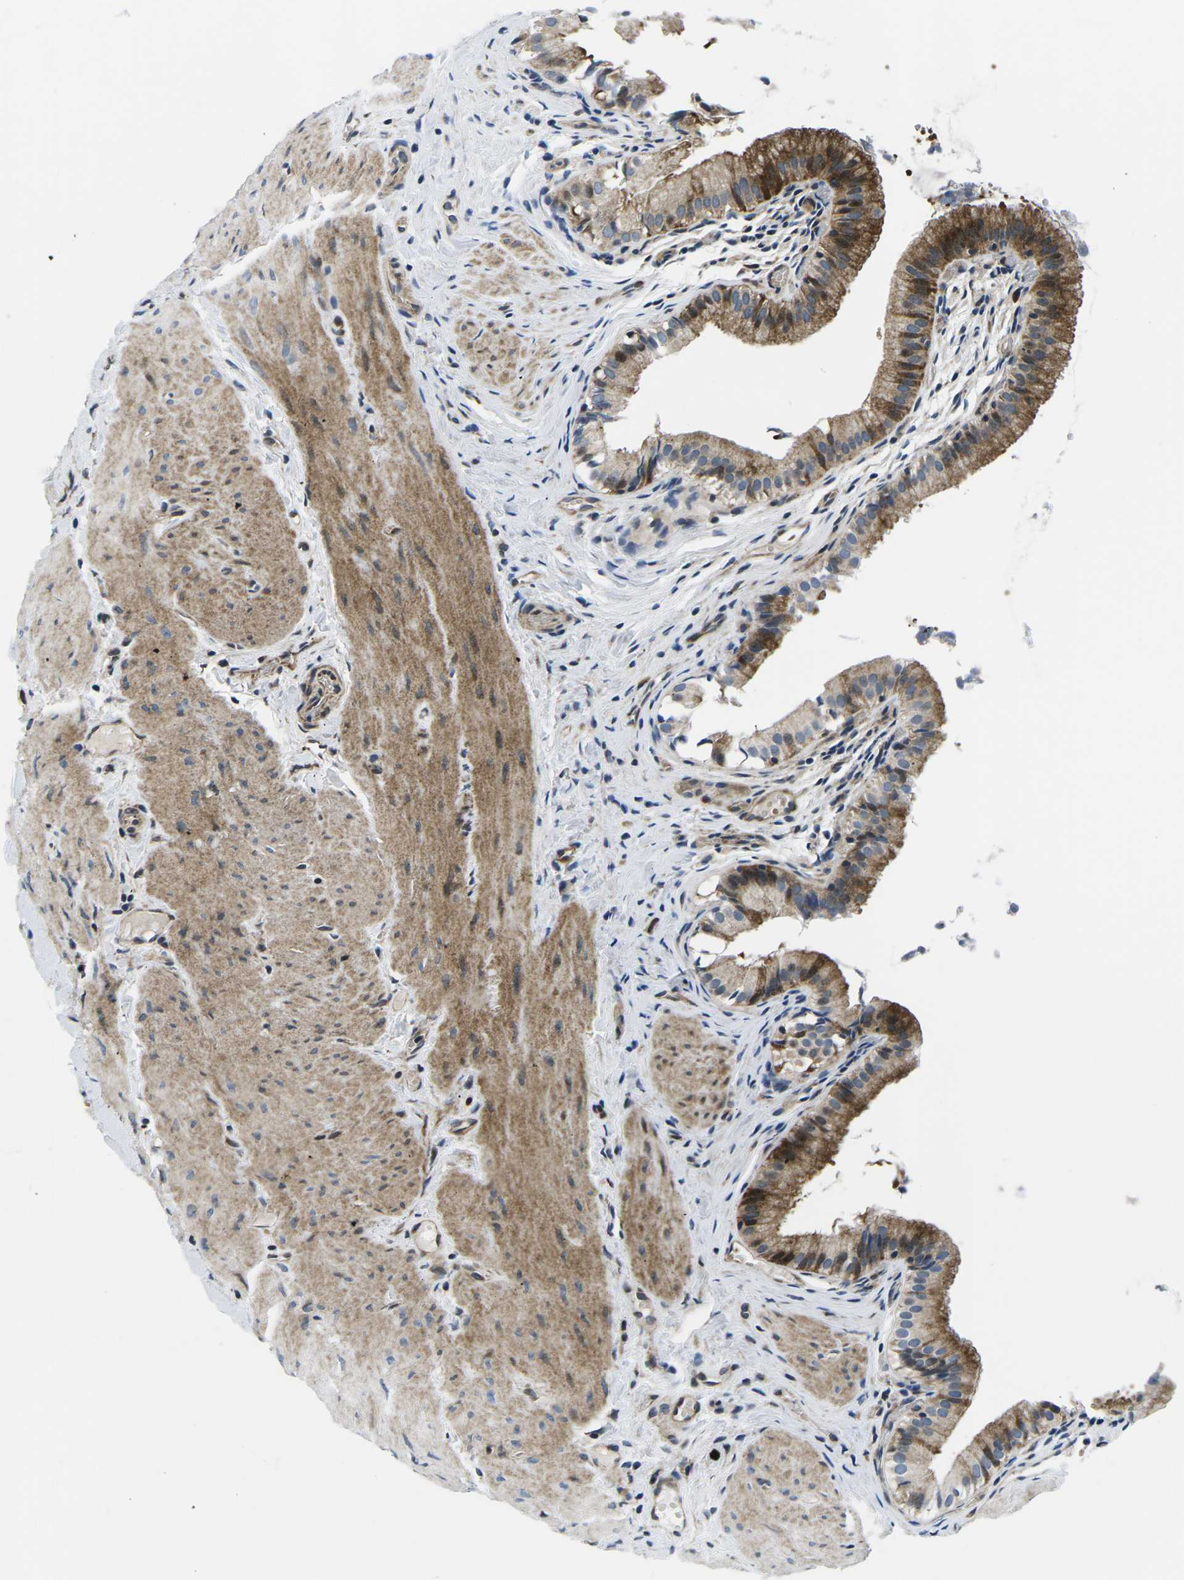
{"staining": {"intensity": "strong", "quantity": ">75%", "location": "cytoplasmic/membranous"}, "tissue": "gallbladder", "cell_type": "Glandular cells", "image_type": "normal", "snomed": [{"axis": "morphology", "description": "Normal tissue, NOS"}, {"axis": "topography", "description": "Gallbladder"}], "caption": "Immunohistochemistry (IHC) image of benign gallbladder: gallbladder stained using IHC displays high levels of strong protein expression localized specifically in the cytoplasmic/membranous of glandular cells, appearing as a cytoplasmic/membranous brown color.", "gene": "EIF4E", "patient": {"sex": "female", "age": 26}}